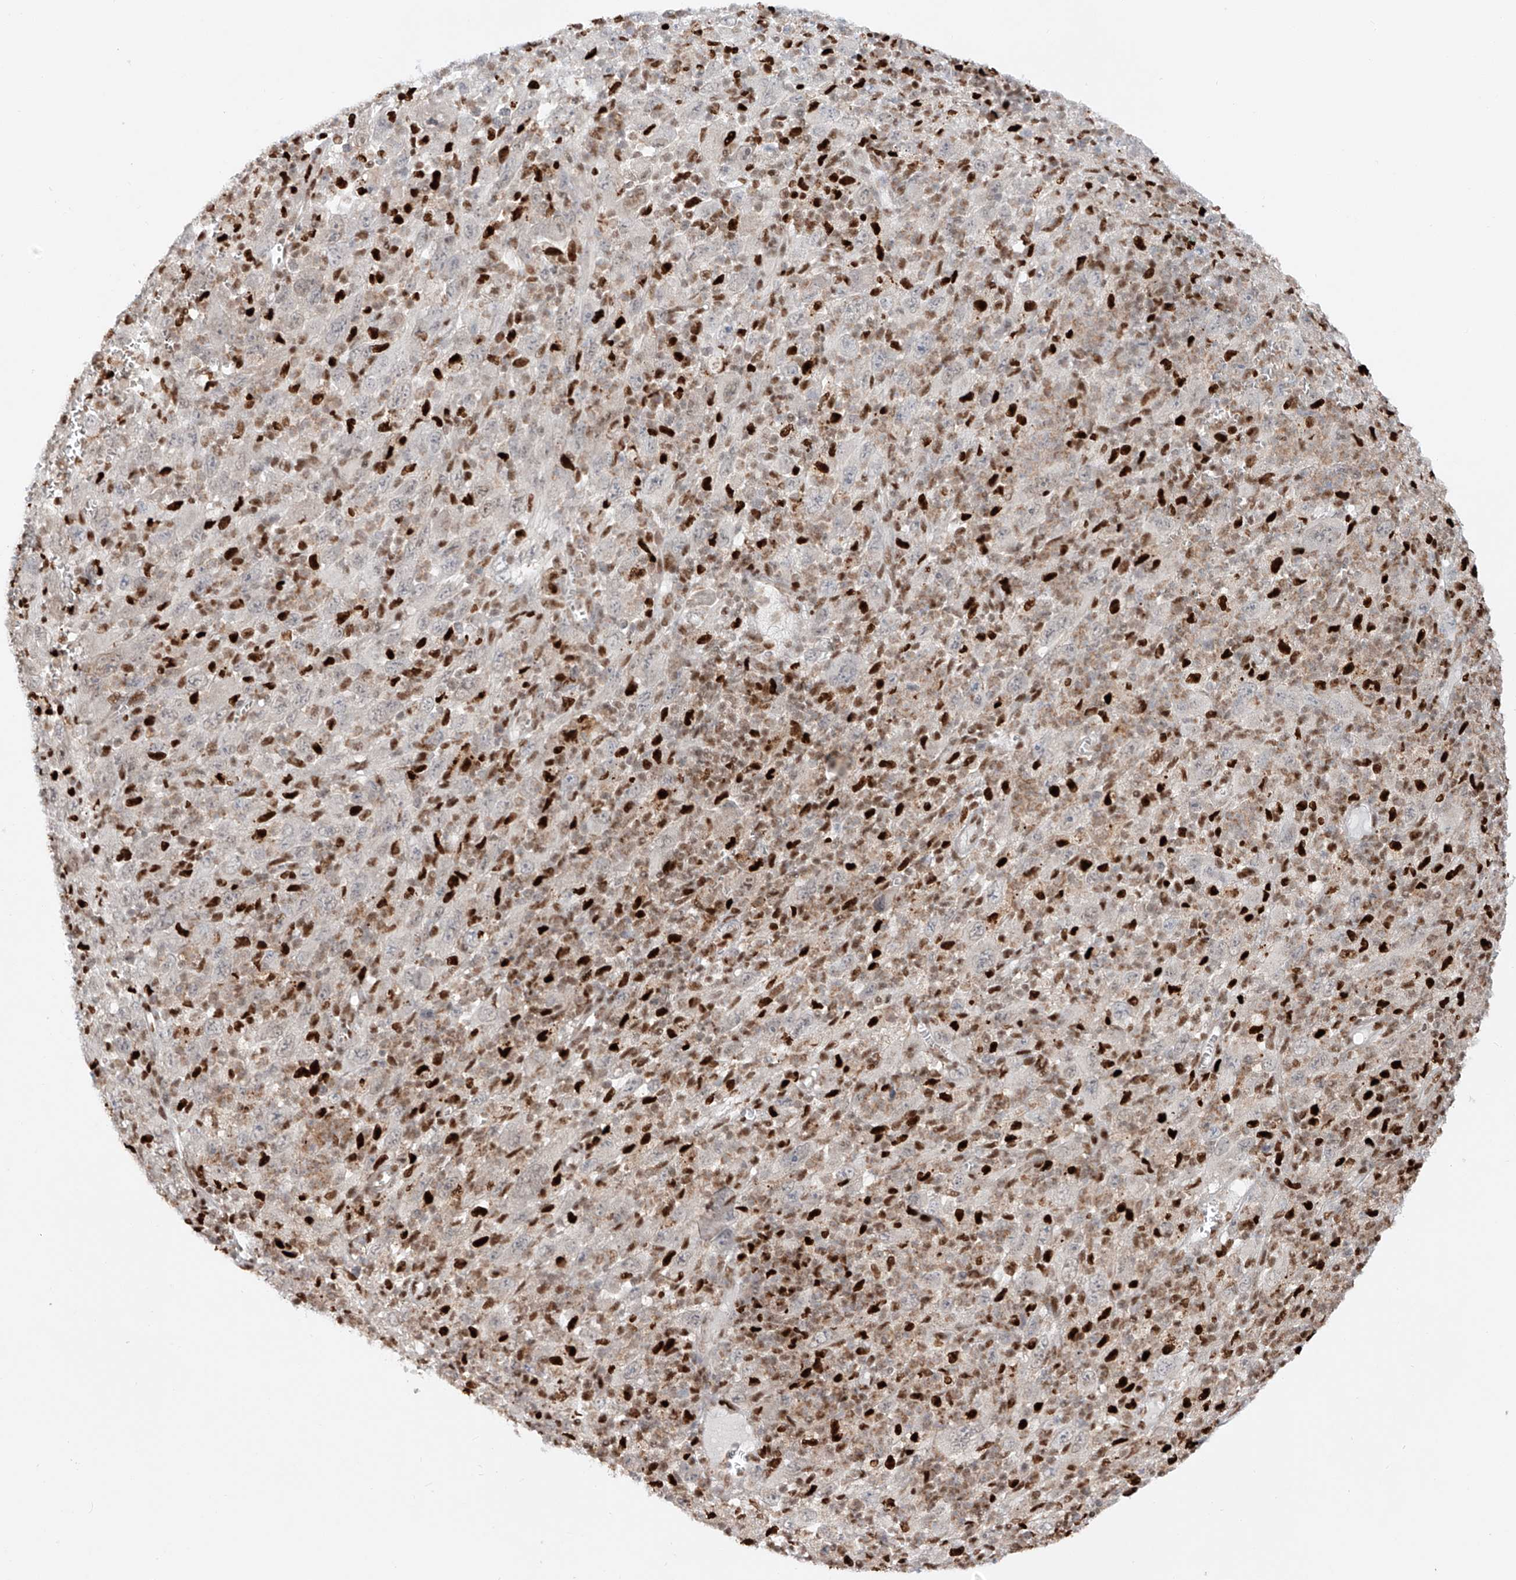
{"staining": {"intensity": "weak", "quantity": "<25%", "location": "nuclear"}, "tissue": "melanoma", "cell_type": "Tumor cells", "image_type": "cancer", "snomed": [{"axis": "morphology", "description": "Malignant melanoma, Metastatic site"}, {"axis": "topography", "description": "Skin"}], "caption": "An IHC photomicrograph of malignant melanoma (metastatic site) is shown. There is no staining in tumor cells of malignant melanoma (metastatic site). (Brightfield microscopy of DAB immunohistochemistry at high magnification).", "gene": "DZIP1L", "patient": {"sex": "female", "age": 56}}